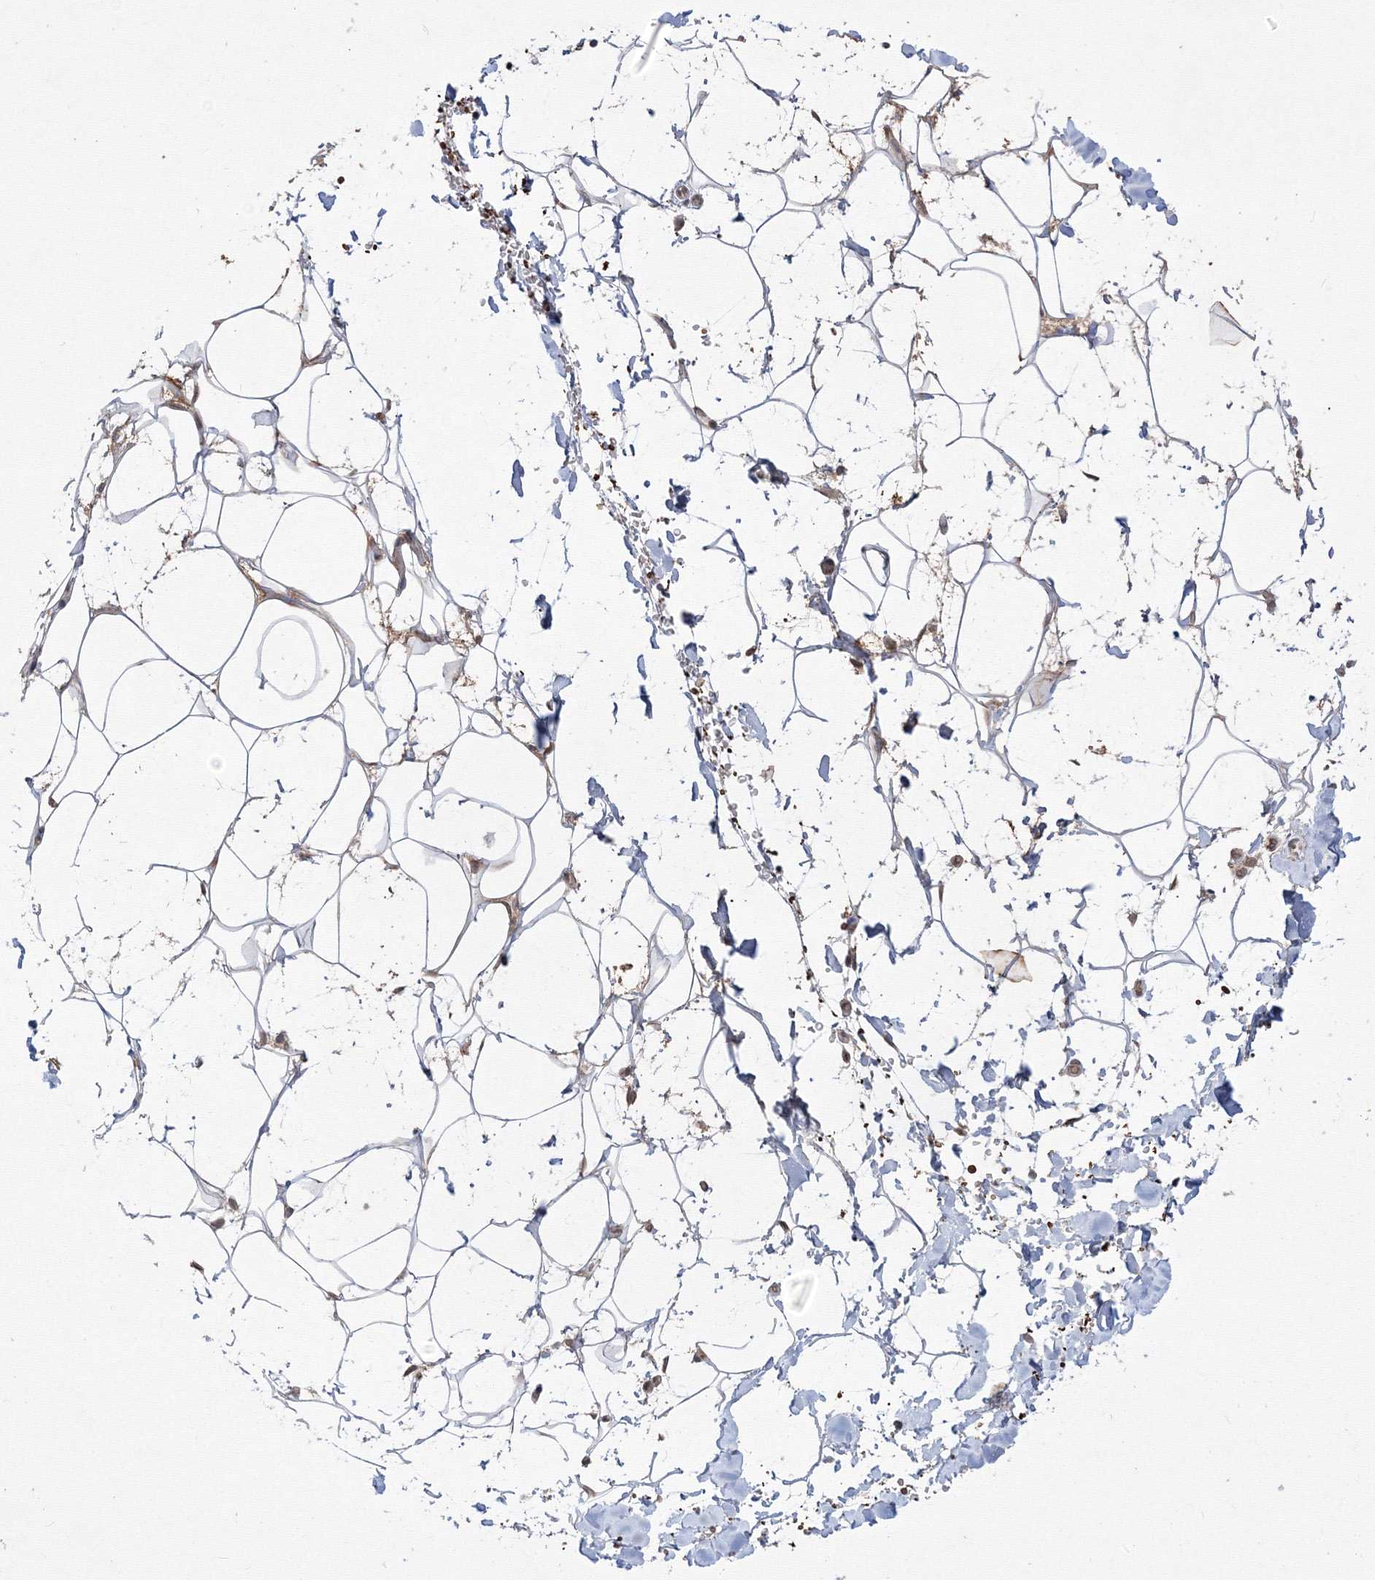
{"staining": {"intensity": "moderate", "quantity": ">75%", "location": "nuclear"}, "tissue": "adipose tissue", "cell_type": "Adipocytes", "image_type": "normal", "snomed": [{"axis": "morphology", "description": "Normal tissue, NOS"}, {"axis": "topography", "description": "Breast"}], "caption": "High-power microscopy captured an immunohistochemistry image of benign adipose tissue, revealing moderate nuclear positivity in approximately >75% of adipocytes.", "gene": "DNAJB2", "patient": {"sex": "female", "age": 26}}